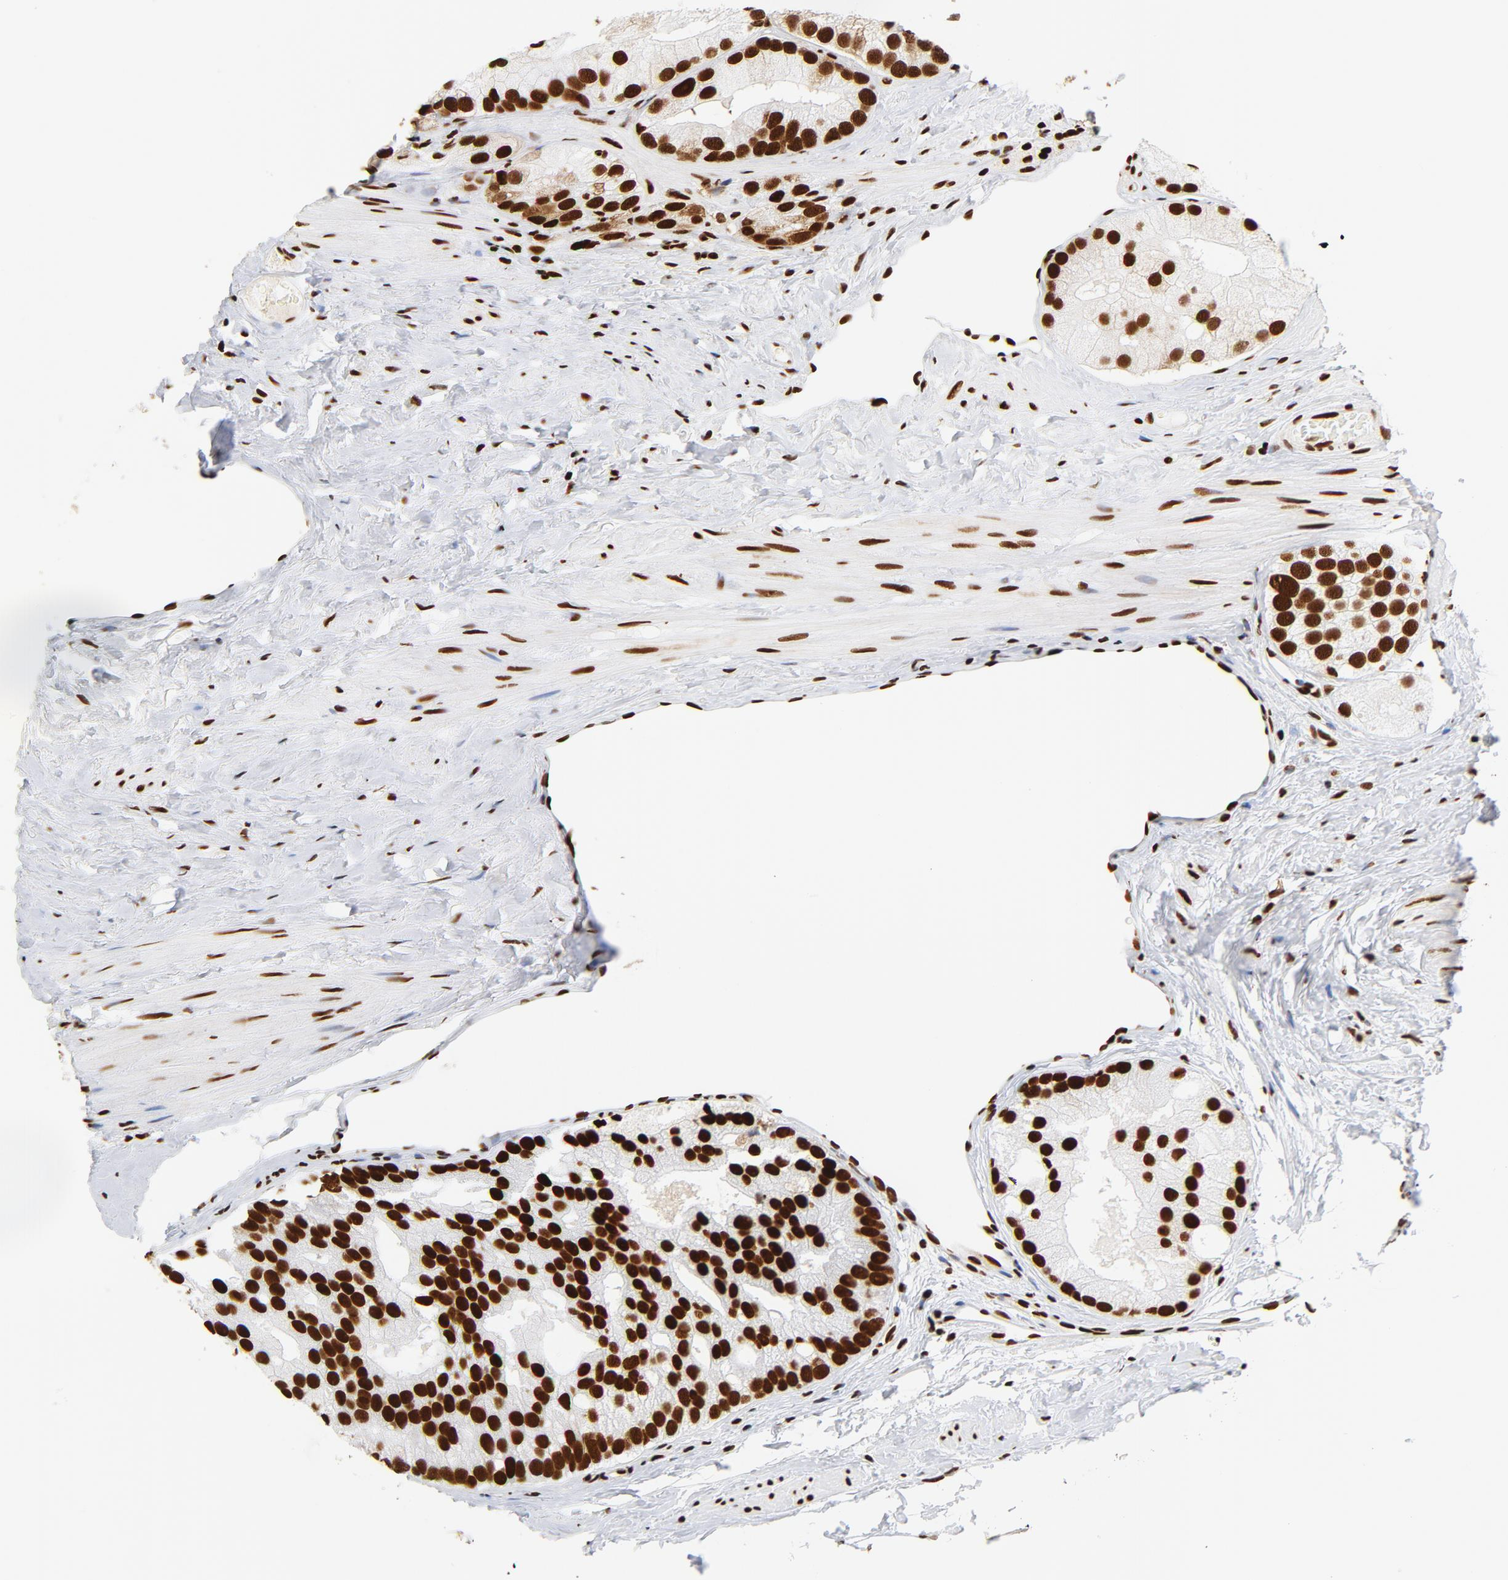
{"staining": {"intensity": "strong", "quantity": ">75%", "location": "nuclear"}, "tissue": "prostate cancer", "cell_type": "Tumor cells", "image_type": "cancer", "snomed": [{"axis": "morphology", "description": "Adenocarcinoma, Low grade"}, {"axis": "topography", "description": "Prostate"}], "caption": "The photomicrograph demonstrates staining of low-grade adenocarcinoma (prostate), revealing strong nuclear protein expression (brown color) within tumor cells.", "gene": "XRCC6", "patient": {"sex": "male", "age": 69}}